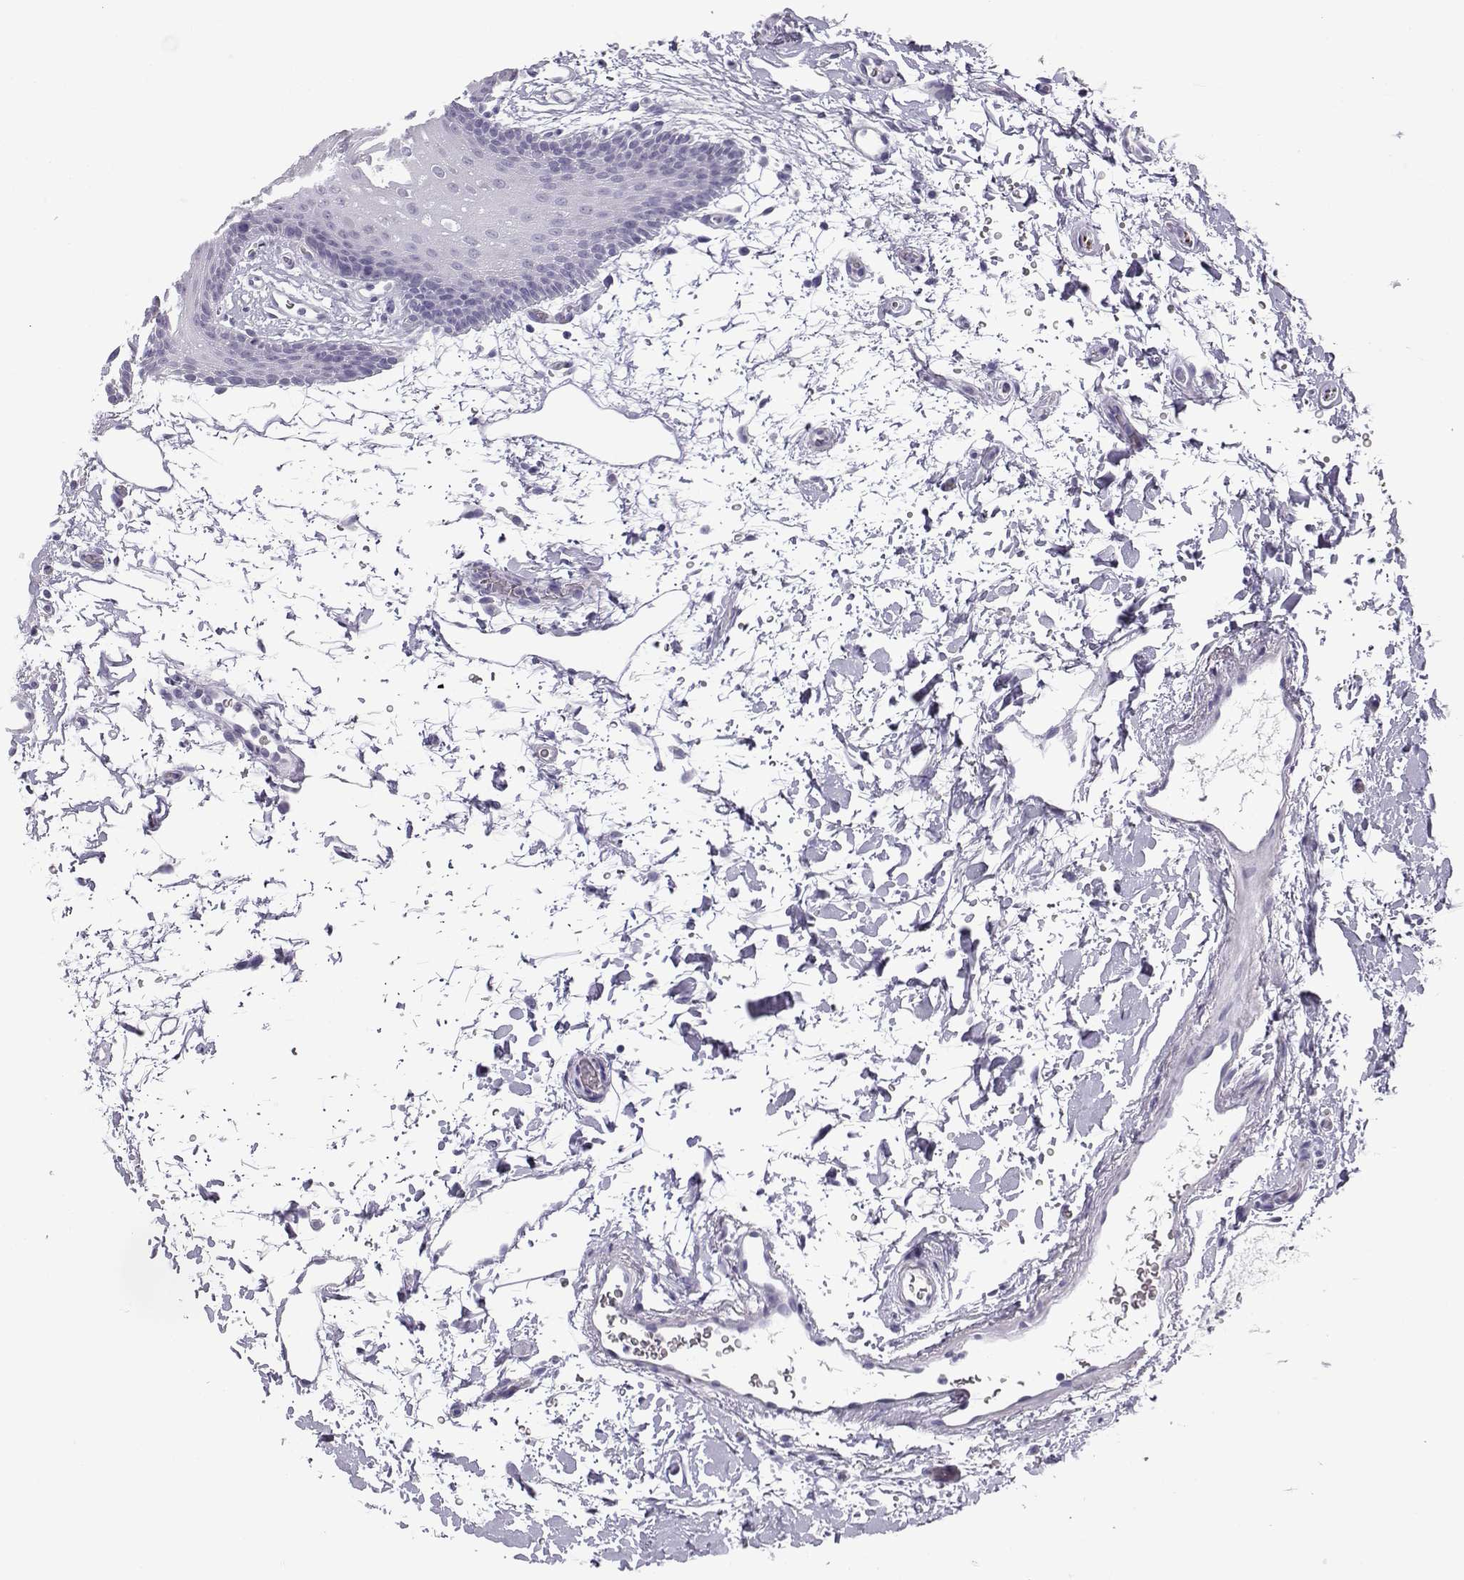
{"staining": {"intensity": "negative", "quantity": "none", "location": "none"}, "tissue": "oral mucosa", "cell_type": "Squamous epithelial cells", "image_type": "normal", "snomed": [{"axis": "morphology", "description": "Normal tissue, NOS"}, {"axis": "topography", "description": "Oral tissue"}, {"axis": "topography", "description": "Head-Neck"}], "caption": "Oral mucosa was stained to show a protein in brown. There is no significant staining in squamous epithelial cells. (Brightfield microscopy of DAB immunohistochemistry (IHC) at high magnification).", "gene": "NEFL", "patient": {"sex": "male", "age": 65}}